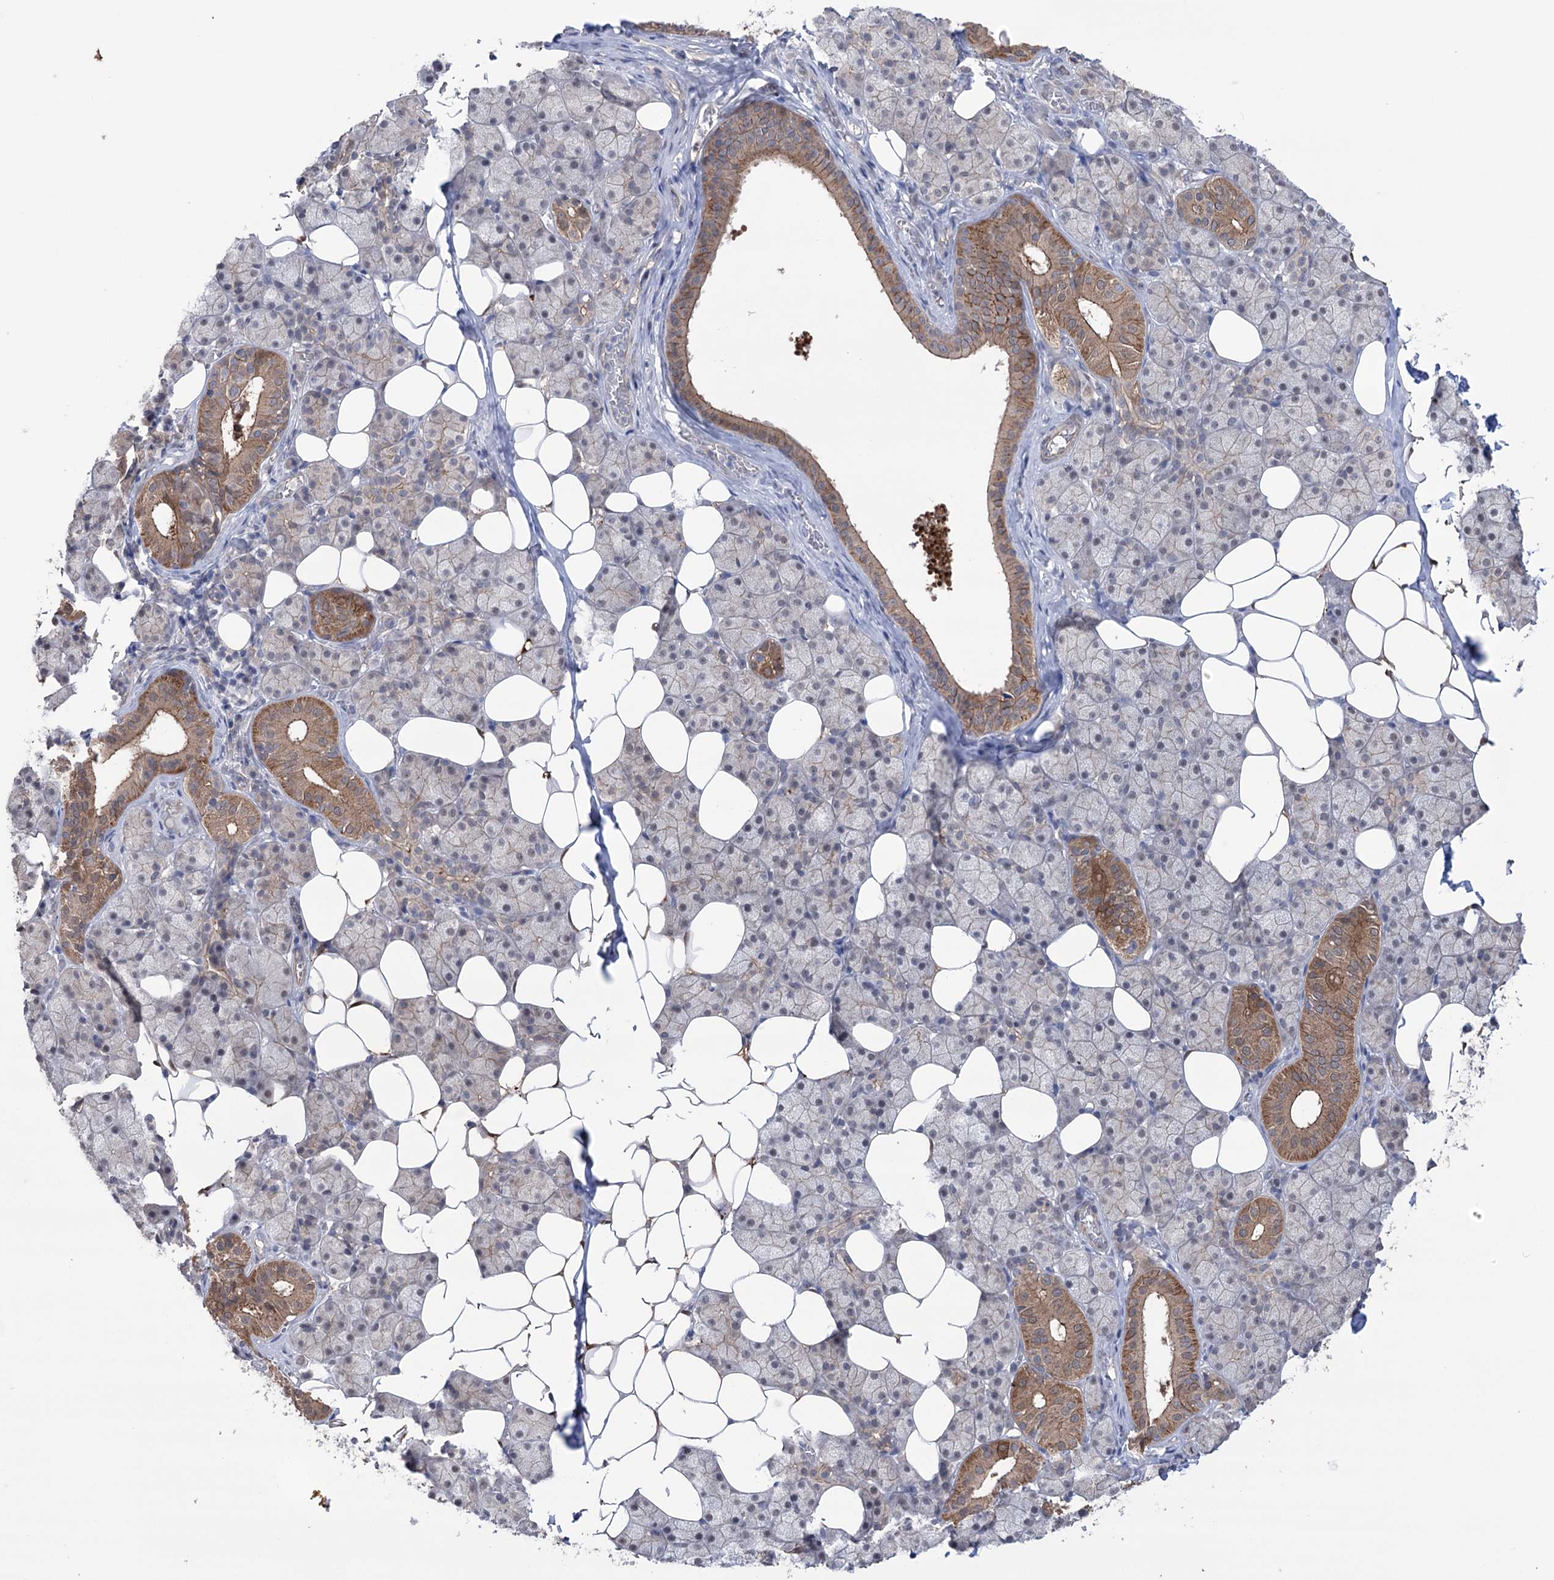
{"staining": {"intensity": "moderate", "quantity": "25%-75%", "location": "cytoplasmic/membranous"}, "tissue": "salivary gland", "cell_type": "Glandular cells", "image_type": "normal", "snomed": [{"axis": "morphology", "description": "Normal tissue, NOS"}, {"axis": "topography", "description": "Salivary gland"}], "caption": "A photomicrograph showing moderate cytoplasmic/membranous staining in about 25%-75% of glandular cells in benign salivary gland, as visualized by brown immunohistochemical staining.", "gene": "TRIM71", "patient": {"sex": "female", "age": 33}}